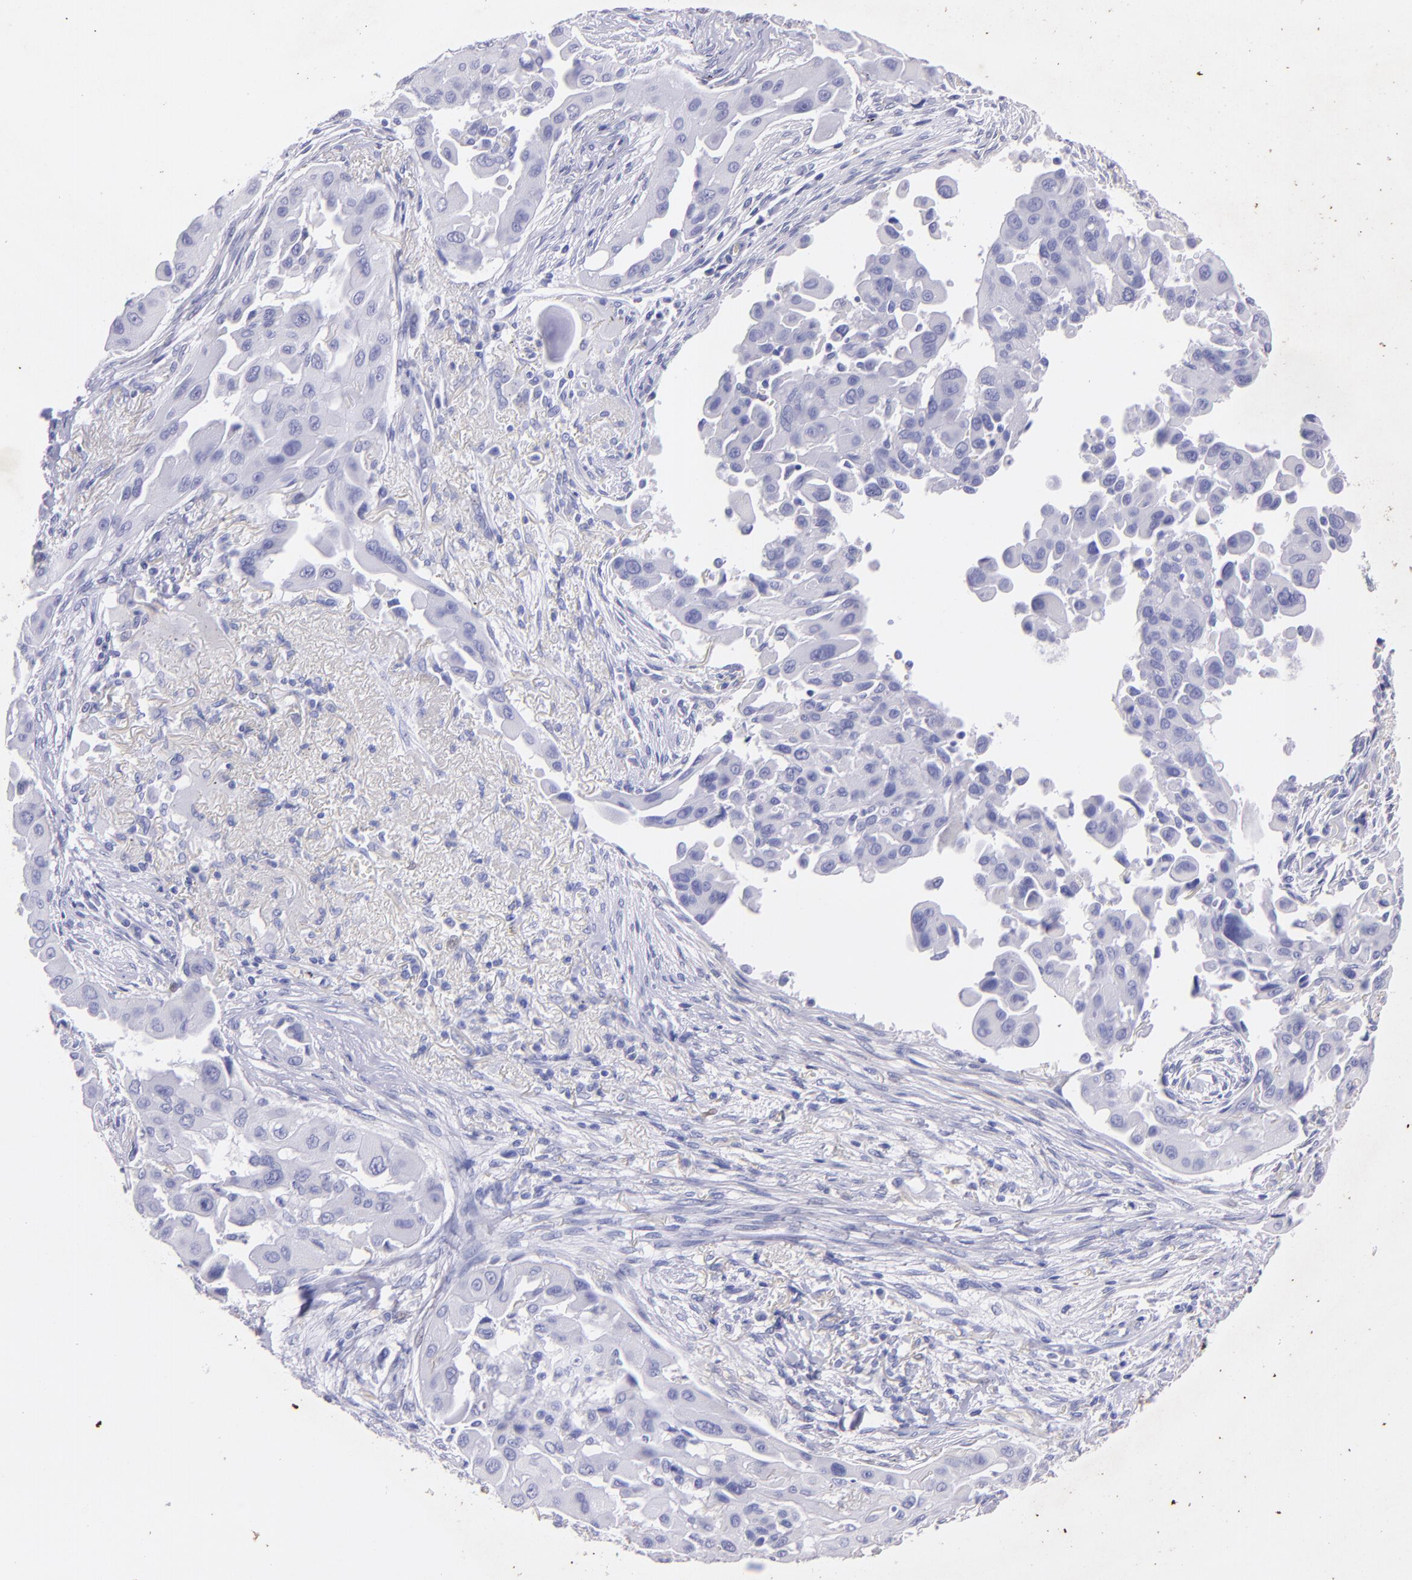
{"staining": {"intensity": "negative", "quantity": "none", "location": "none"}, "tissue": "lung cancer", "cell_type": "Tumor cells", "image_type": "cancer", "snomed": [{"axis": "morphology", "description": "Adenocarcinoma, NOS"}, {"axis": "topography", "description": "Lung"}], "caption": "Immunohistochemical staining of human lung adenocarcinoma shows no significant positivity in tumor cells. (DAB IHC, high magnification).", "gene": "UCHL1", "patient": {"sex": "male", "age": 68}}